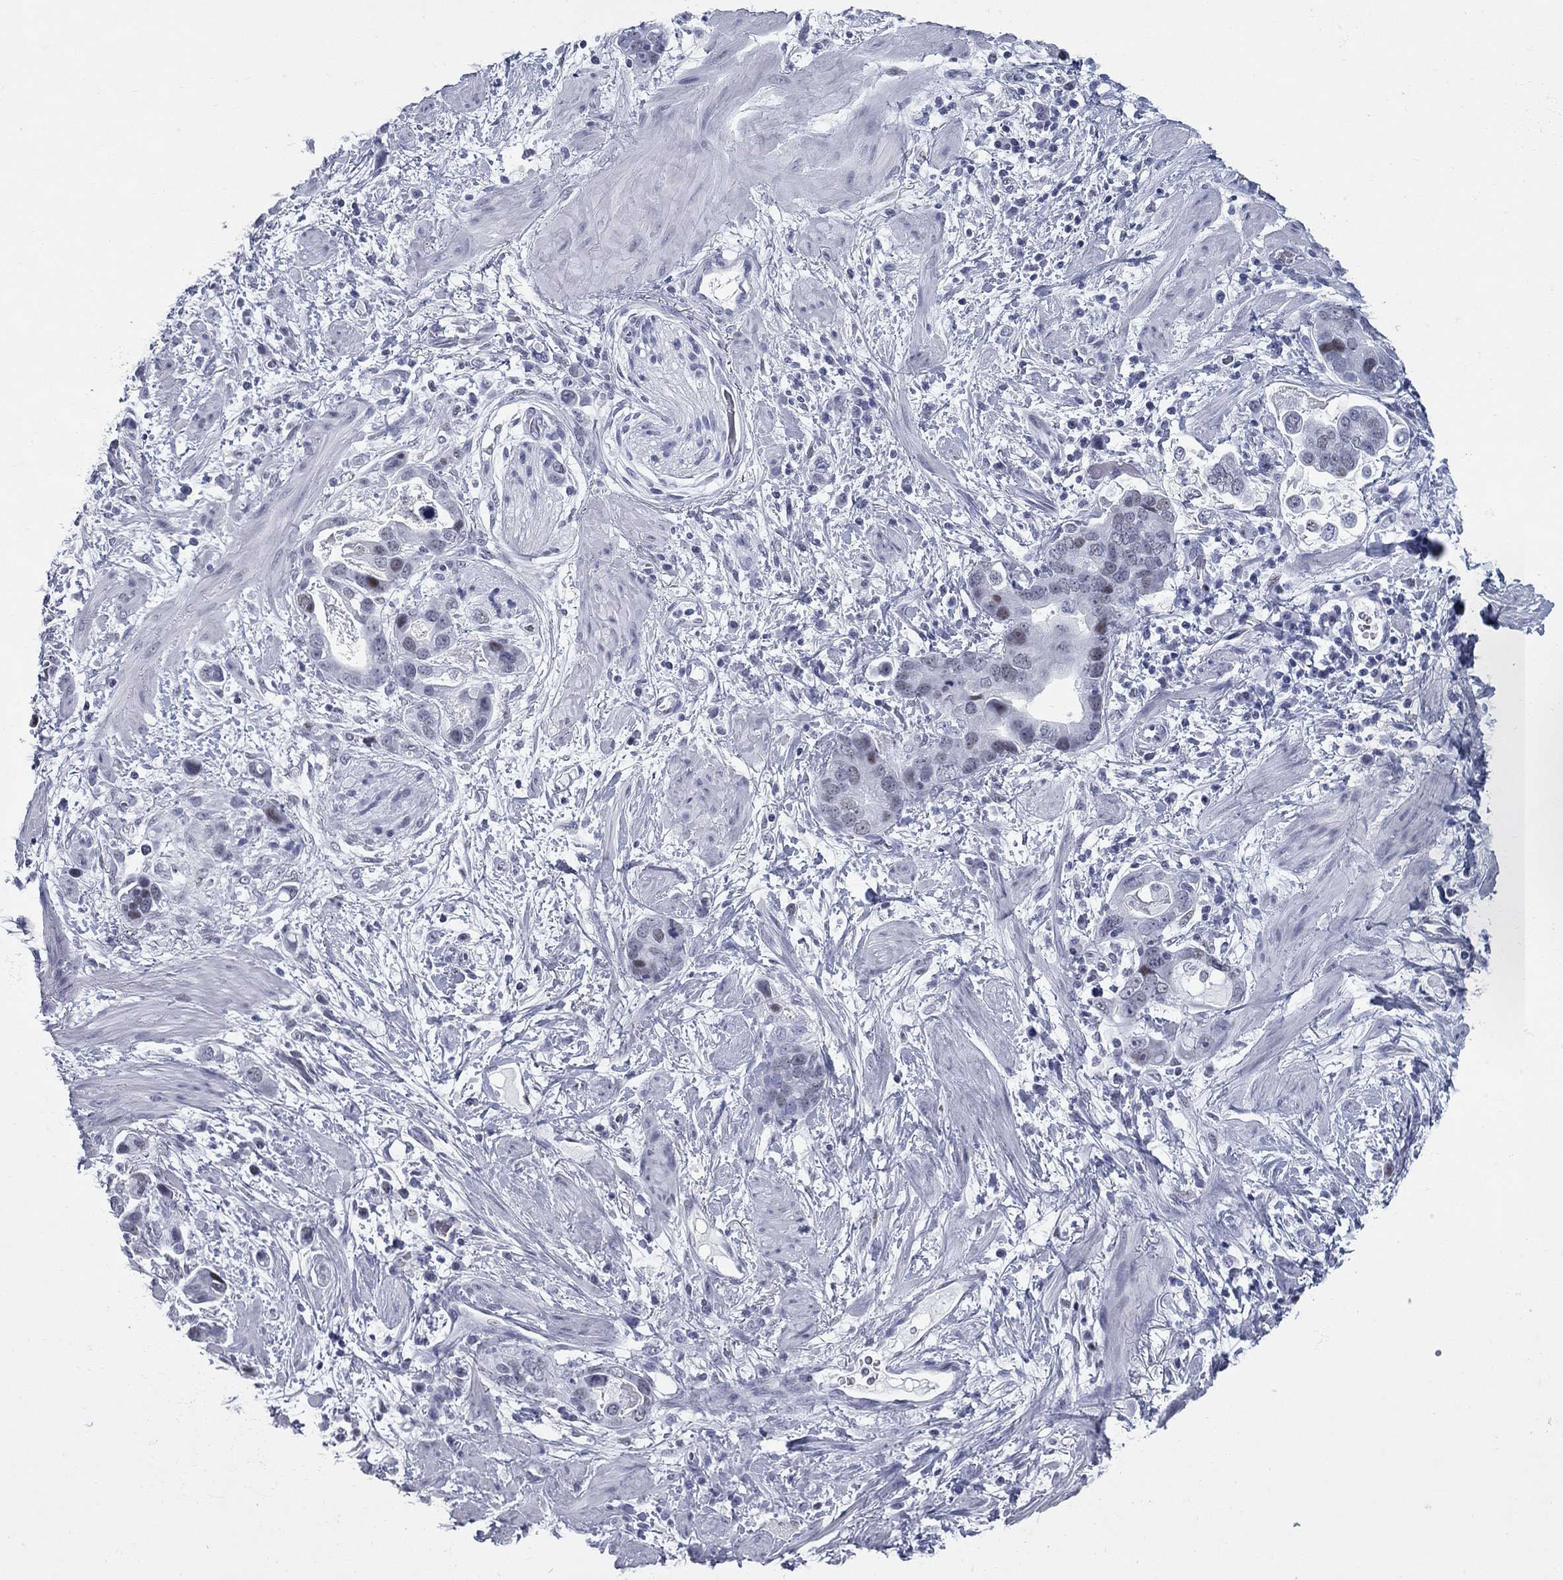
{"staining": {"intensity": "negative", "quantity": "none", "location": "none"}, "tissue": "stomach cancer", "cell_type": "Tumor cells", "image_type": "cancer", "snomed": [{"axis": "morphology", "description": "Adenocarcinoma, NOS"}, {"axis": "topography", "description": "Stomach, lower"}], "caption": "Immunohistochemistry (IHC) histopathology image of neoplastic tissue: adenocarcinoma (stomach) stained with DAB (3,3'-diaminobenzidine) exhibits no significant protein staining in tumor cells.", "gene": "ASF1B", "patient": {"sex": "female", "age": 93}}